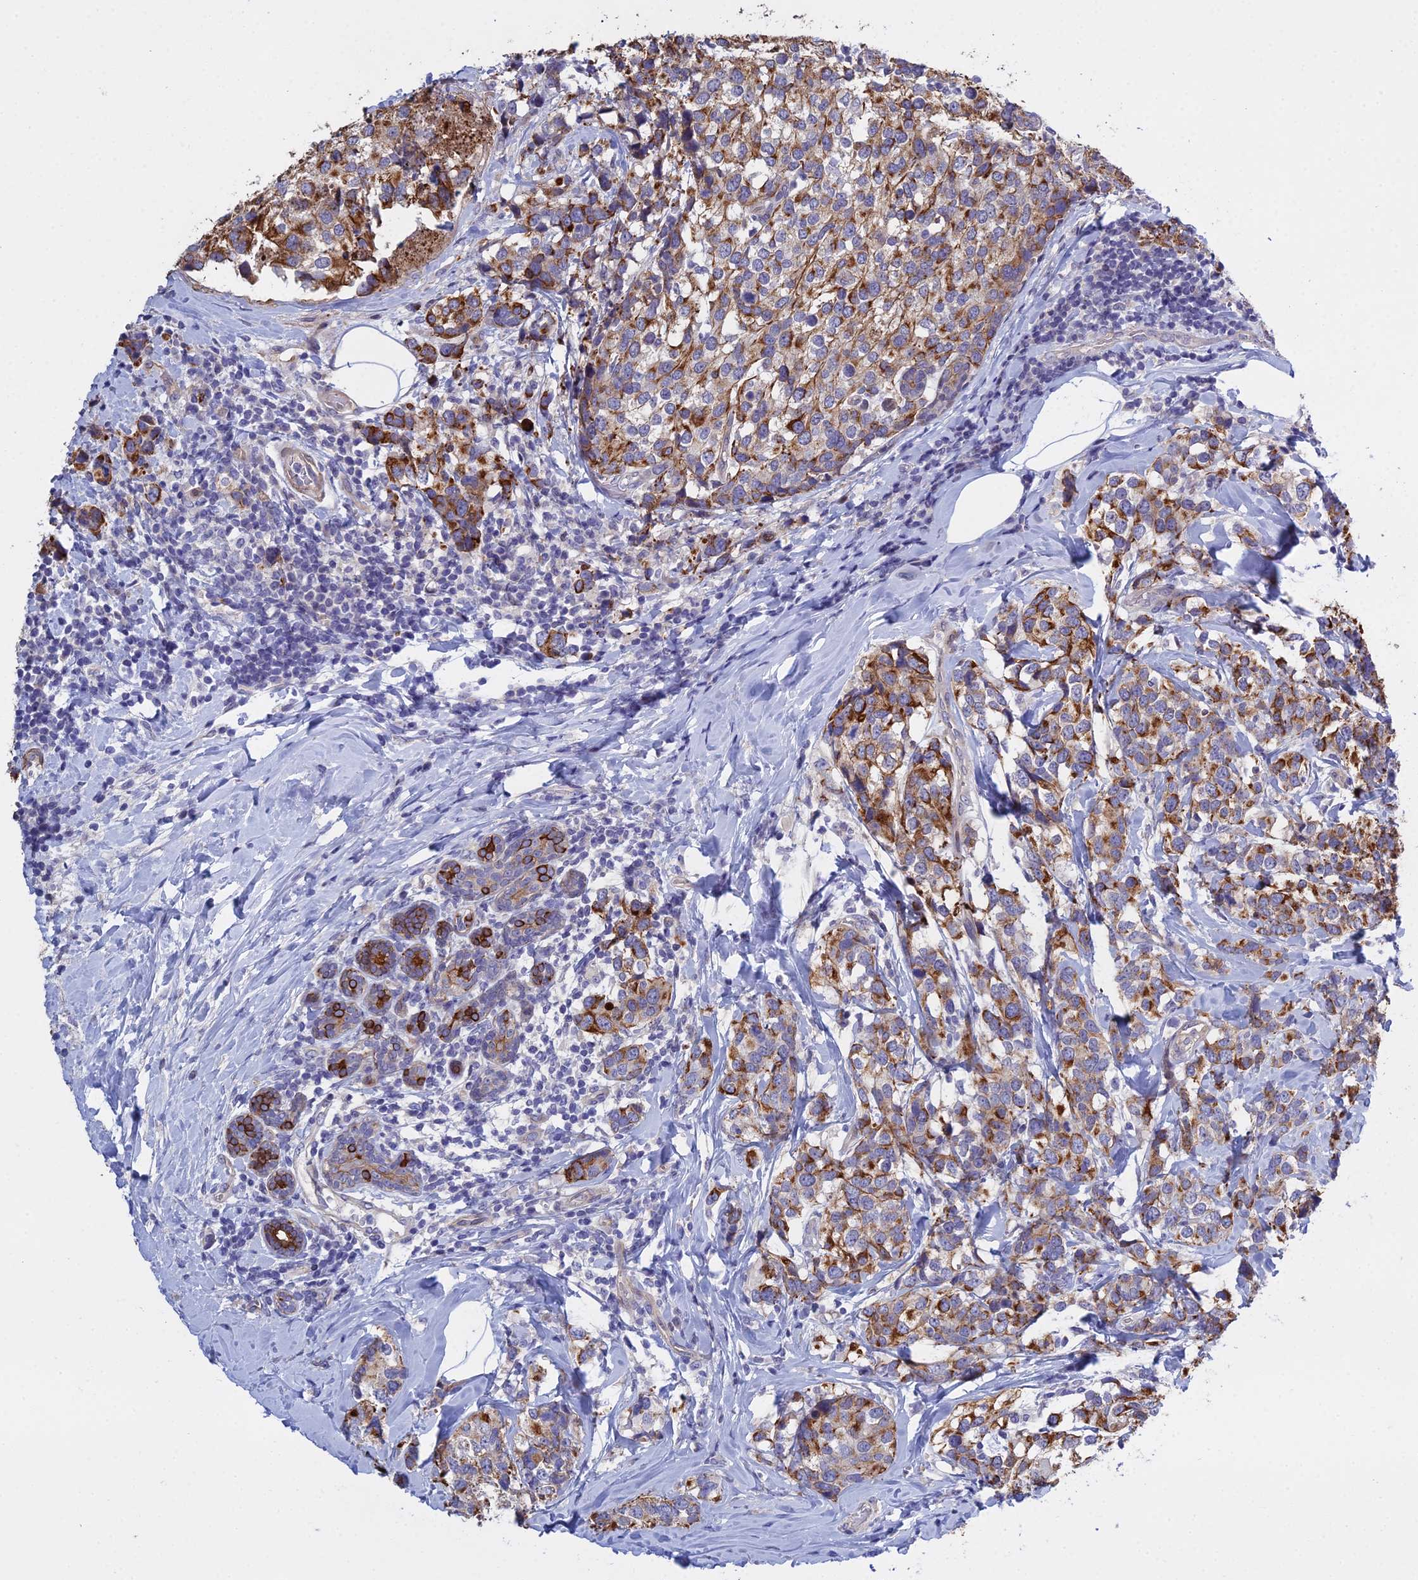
{"staining": {"intensity": "moderate", "quantity": ">75%", "location": "cytoplasmic/membranous"}, "tissue": "breast cancer", "cell_type": "Tumor cells", "image_type": "cancer", "snomed": [{"axis": "morphology", "description": "Lobular carcinoma"}, {"axis": "topography", "description": "Breast"}], "caption": "Protein staining of breast lobular carcinoma tissue exhibits moderate cytoplasmic/membranous expression in about >75% of tumor cells.", "gene": "LZTS2", "patient": {"sex": "female", "age": 59}}